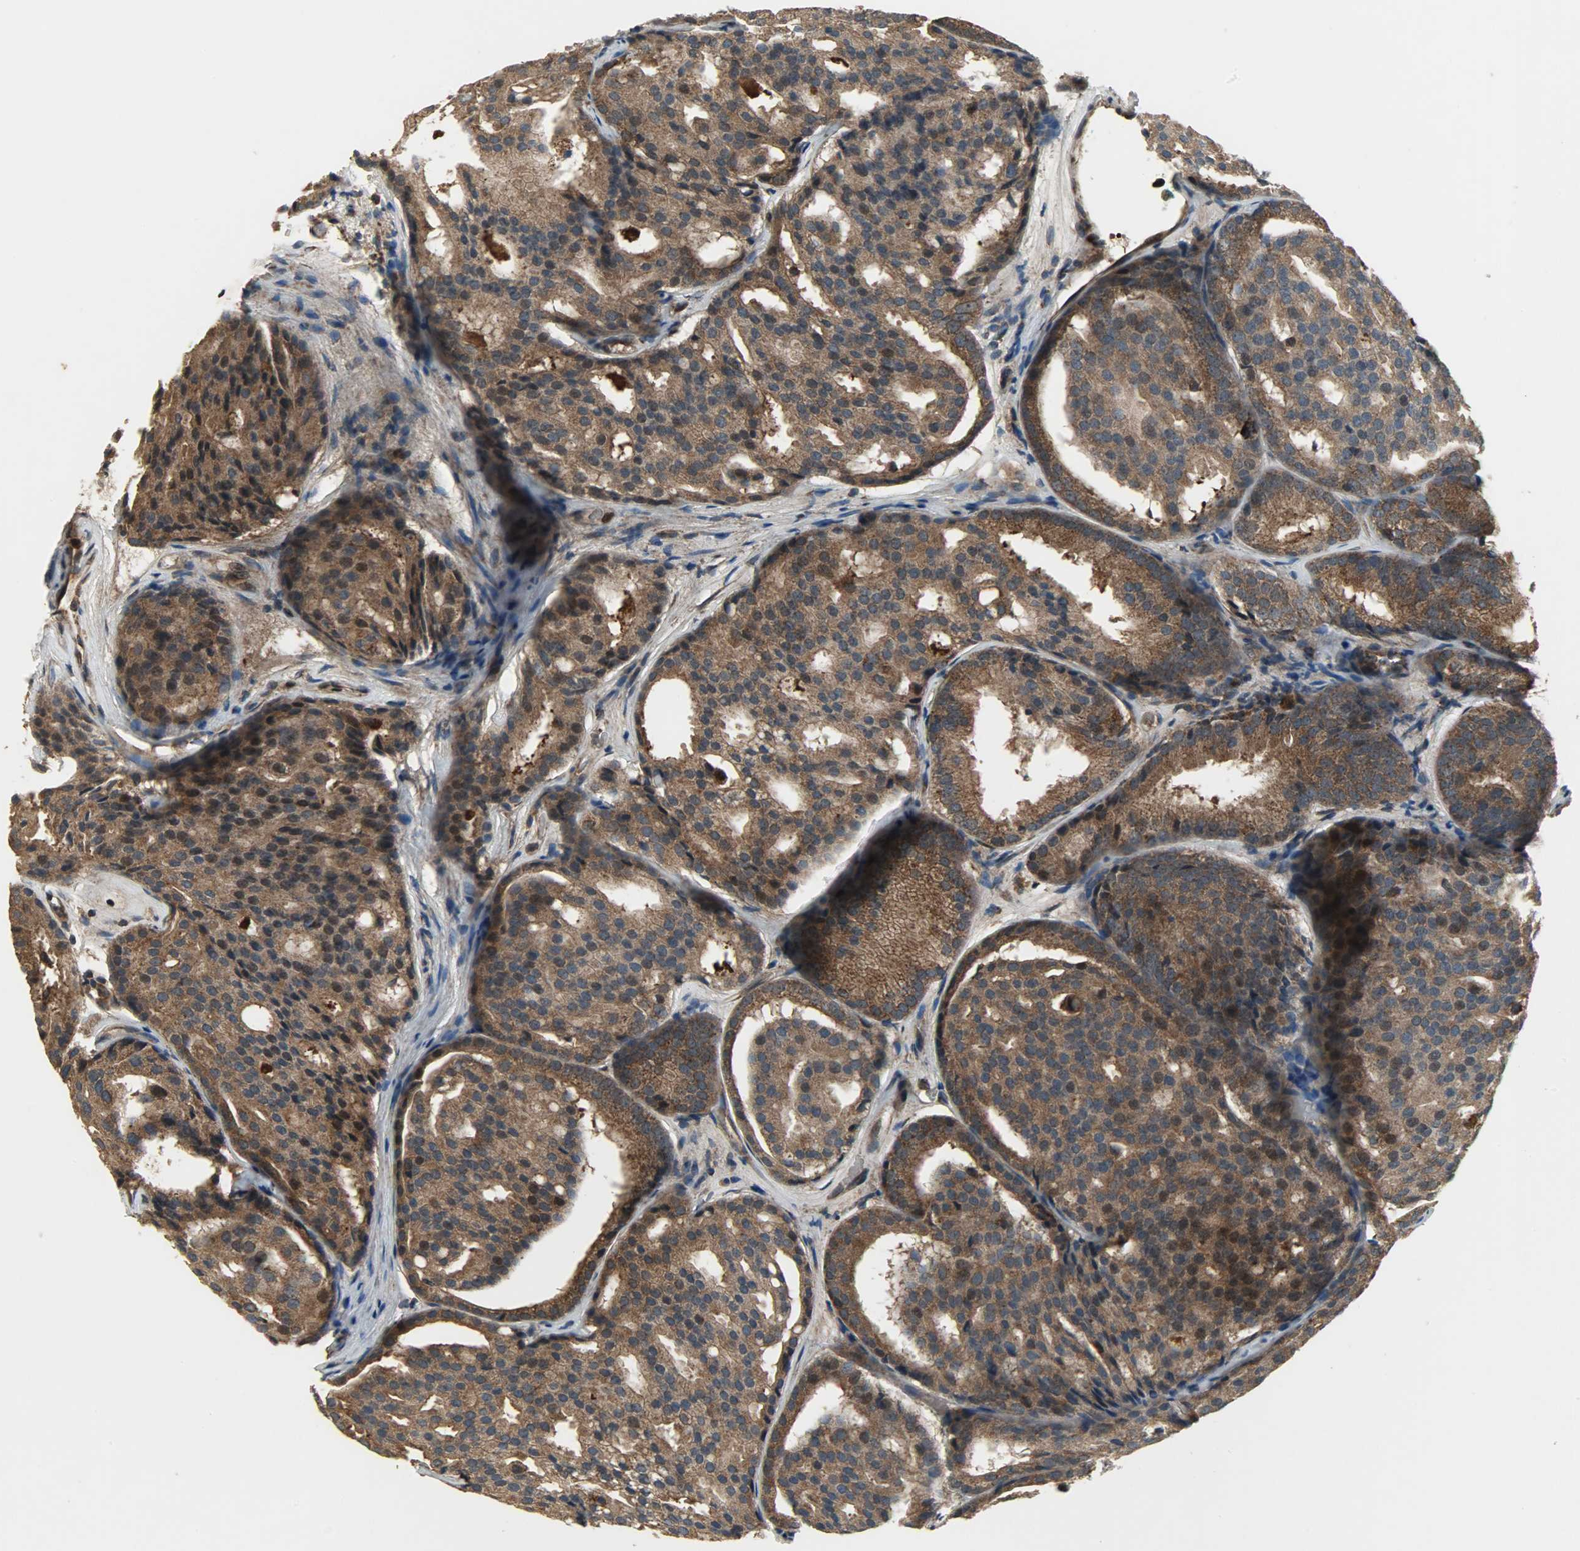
{"staining": {"intensity": "strong", "quantity": ">75%", "location": "cytoplasmic/membranous,nuclear"}, "tissue": "prostate cancer", "cell_type": "Tumor cells", "image_type": "cancer", "snomed": [{"axis": "morphology", "description": "Adenocarcinoma, High grade"}, {"axis": "topography", "description": "Prostate"}], "caption": "IHC micrograph of human prostate cancer stained for a protein (brown), which shows high levels of strong cytoplasmic/membranous and nuclear expression in approximately >75% of tumor cells.", "gene": "AMT", "patient": {"sex": "male", "age": 64}}